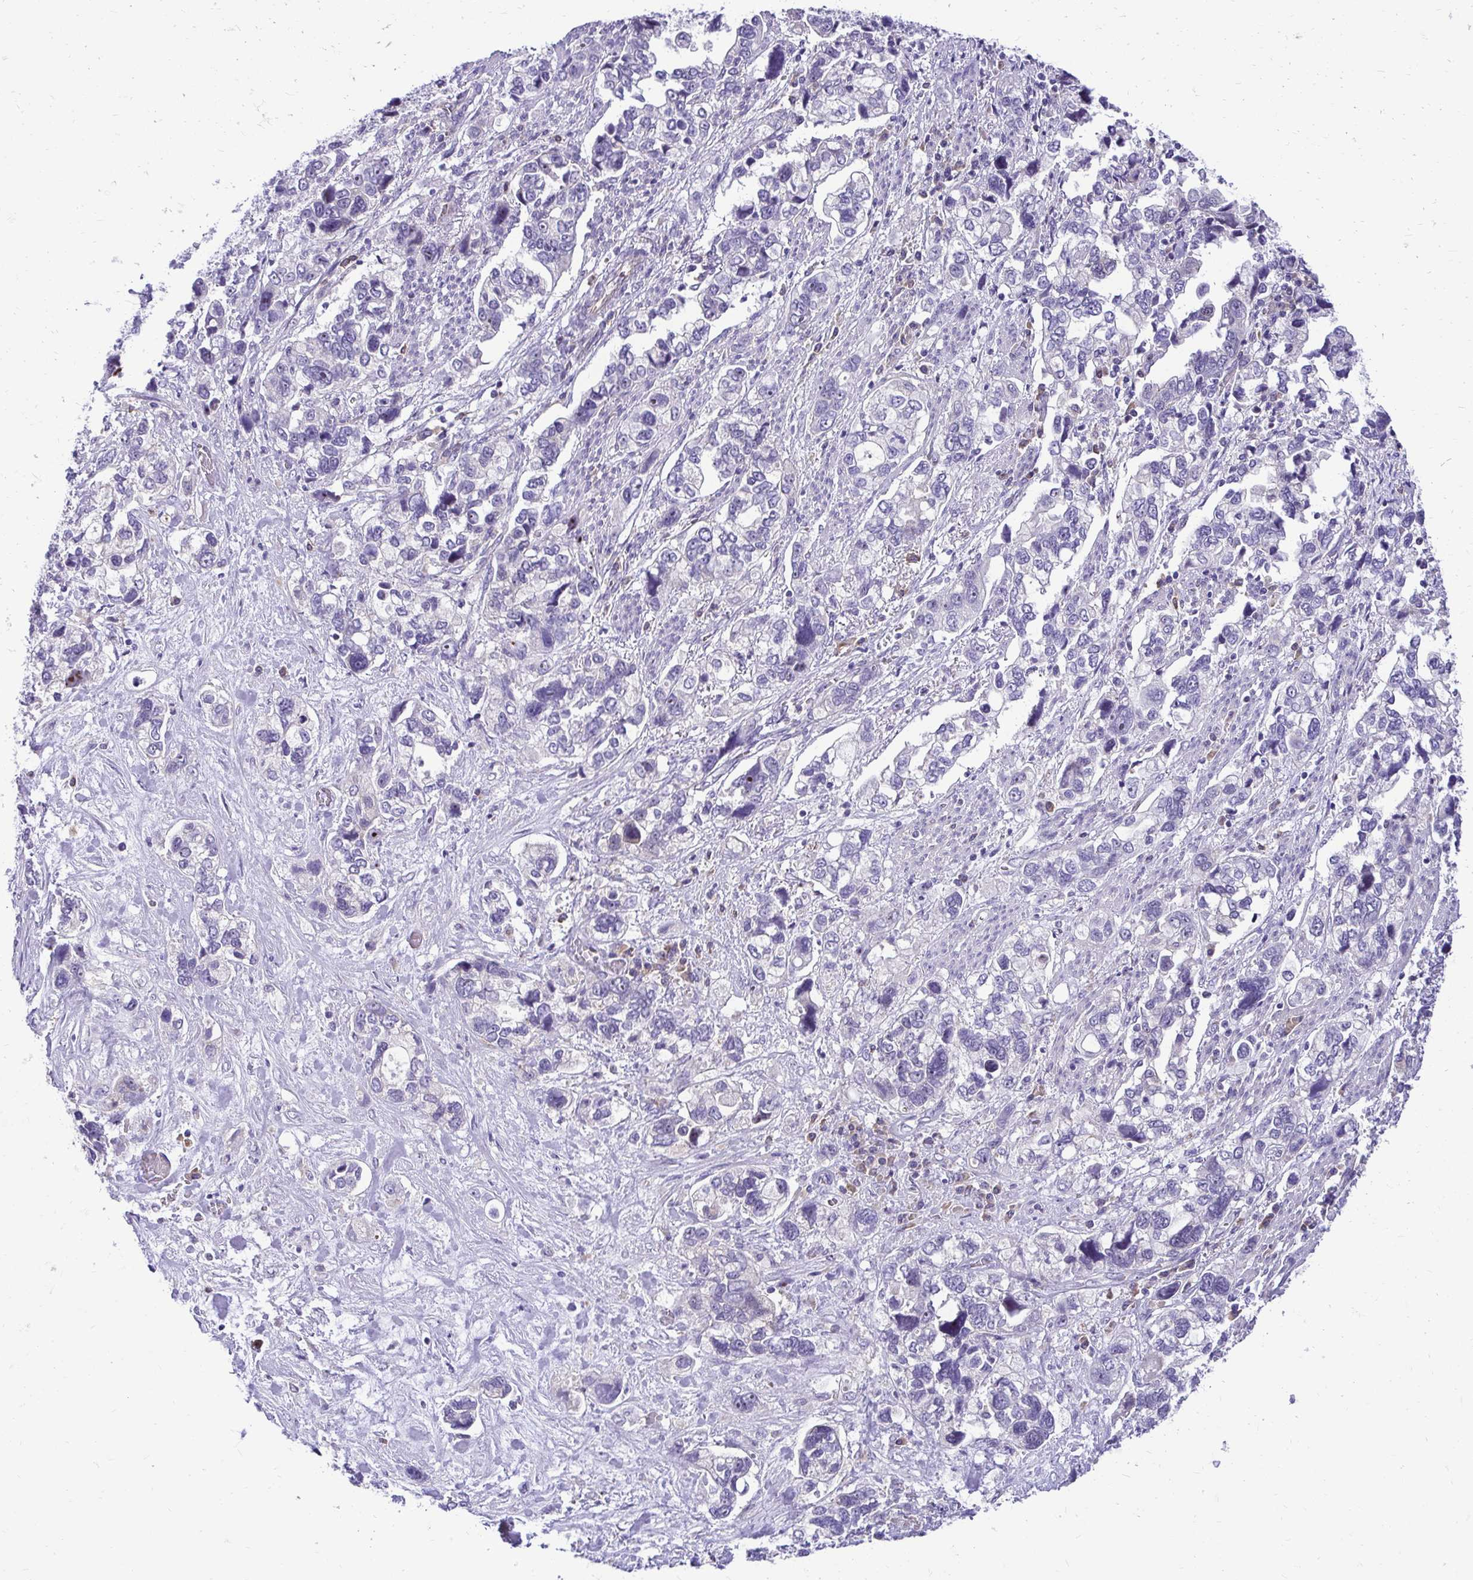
{"staining": {"intensity": "negative", "quantity": "none", "location": "none"}, "tissue": "stomach cancer", "cell_type": "Tumor cells", "image_type": "cancer", "snomed": [{"axis": "morphology", "description": "Adenocarcinoma, NOS"}, {"axis": "topography", "description": "Stomach, upper"}], "caption": "A histopathology image of human adenocarcinoma (stomach) is negative for staining in tumor cells. (IHC, brightfield microscopy, high magnification).", "gene": "NIFK", "patient": {"sex": "female", "age": 81}}